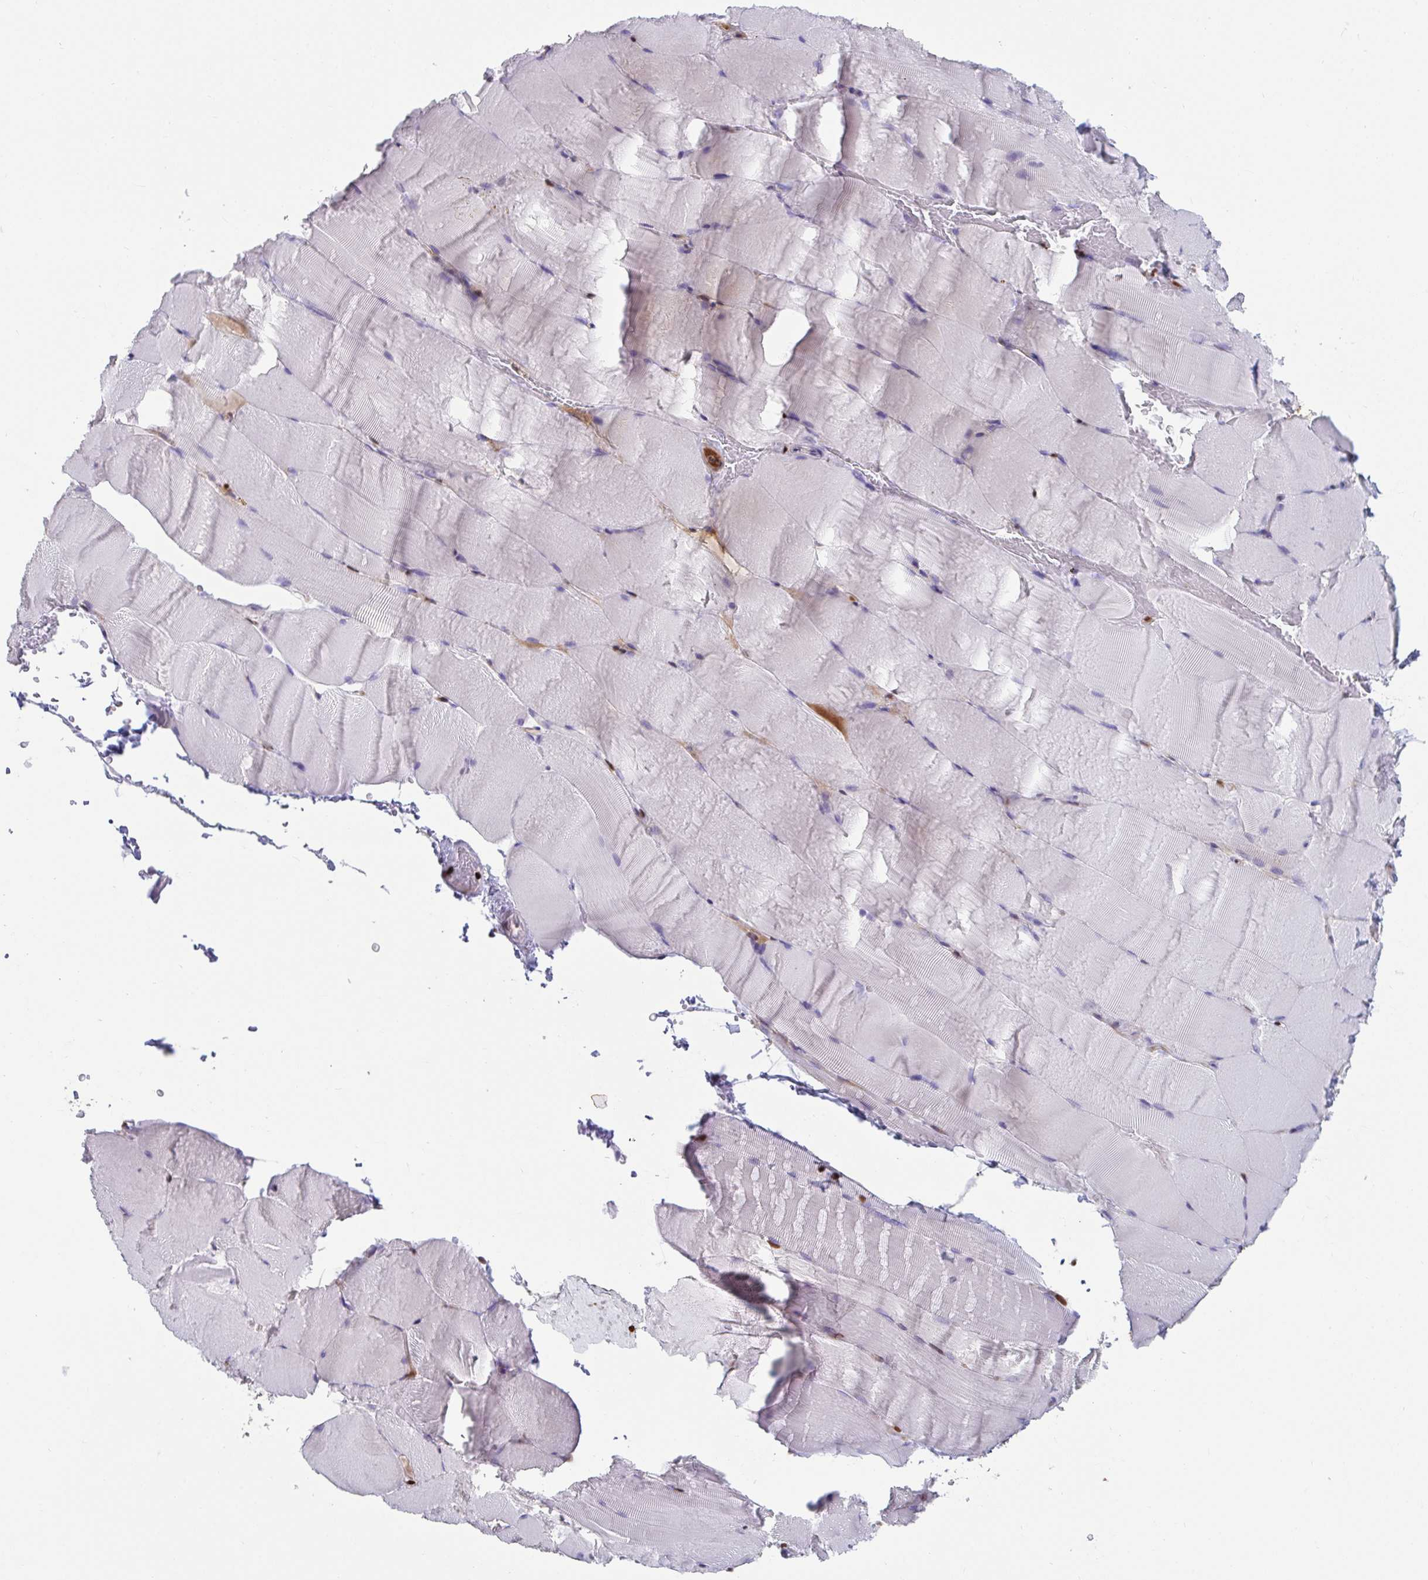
{"staining": {"intensity": "negative", "quantity": "none", "location": "none"}, "tissue": "skeletal muscle", "cell_type": "Myocytes", "image_type": "normal", "snomed": [{"axis": "morphology", "description": "Normal tissue, NOS"}, {"axis": "topography", "description": "Skeletal muscle"}], "caption": "DAB immunohistochemical staining of normal human skeletal muscle exhibits no significant staining in myocytes.", "gene": "ZNF586", "patient": {"sex": "female", "age": 37}}